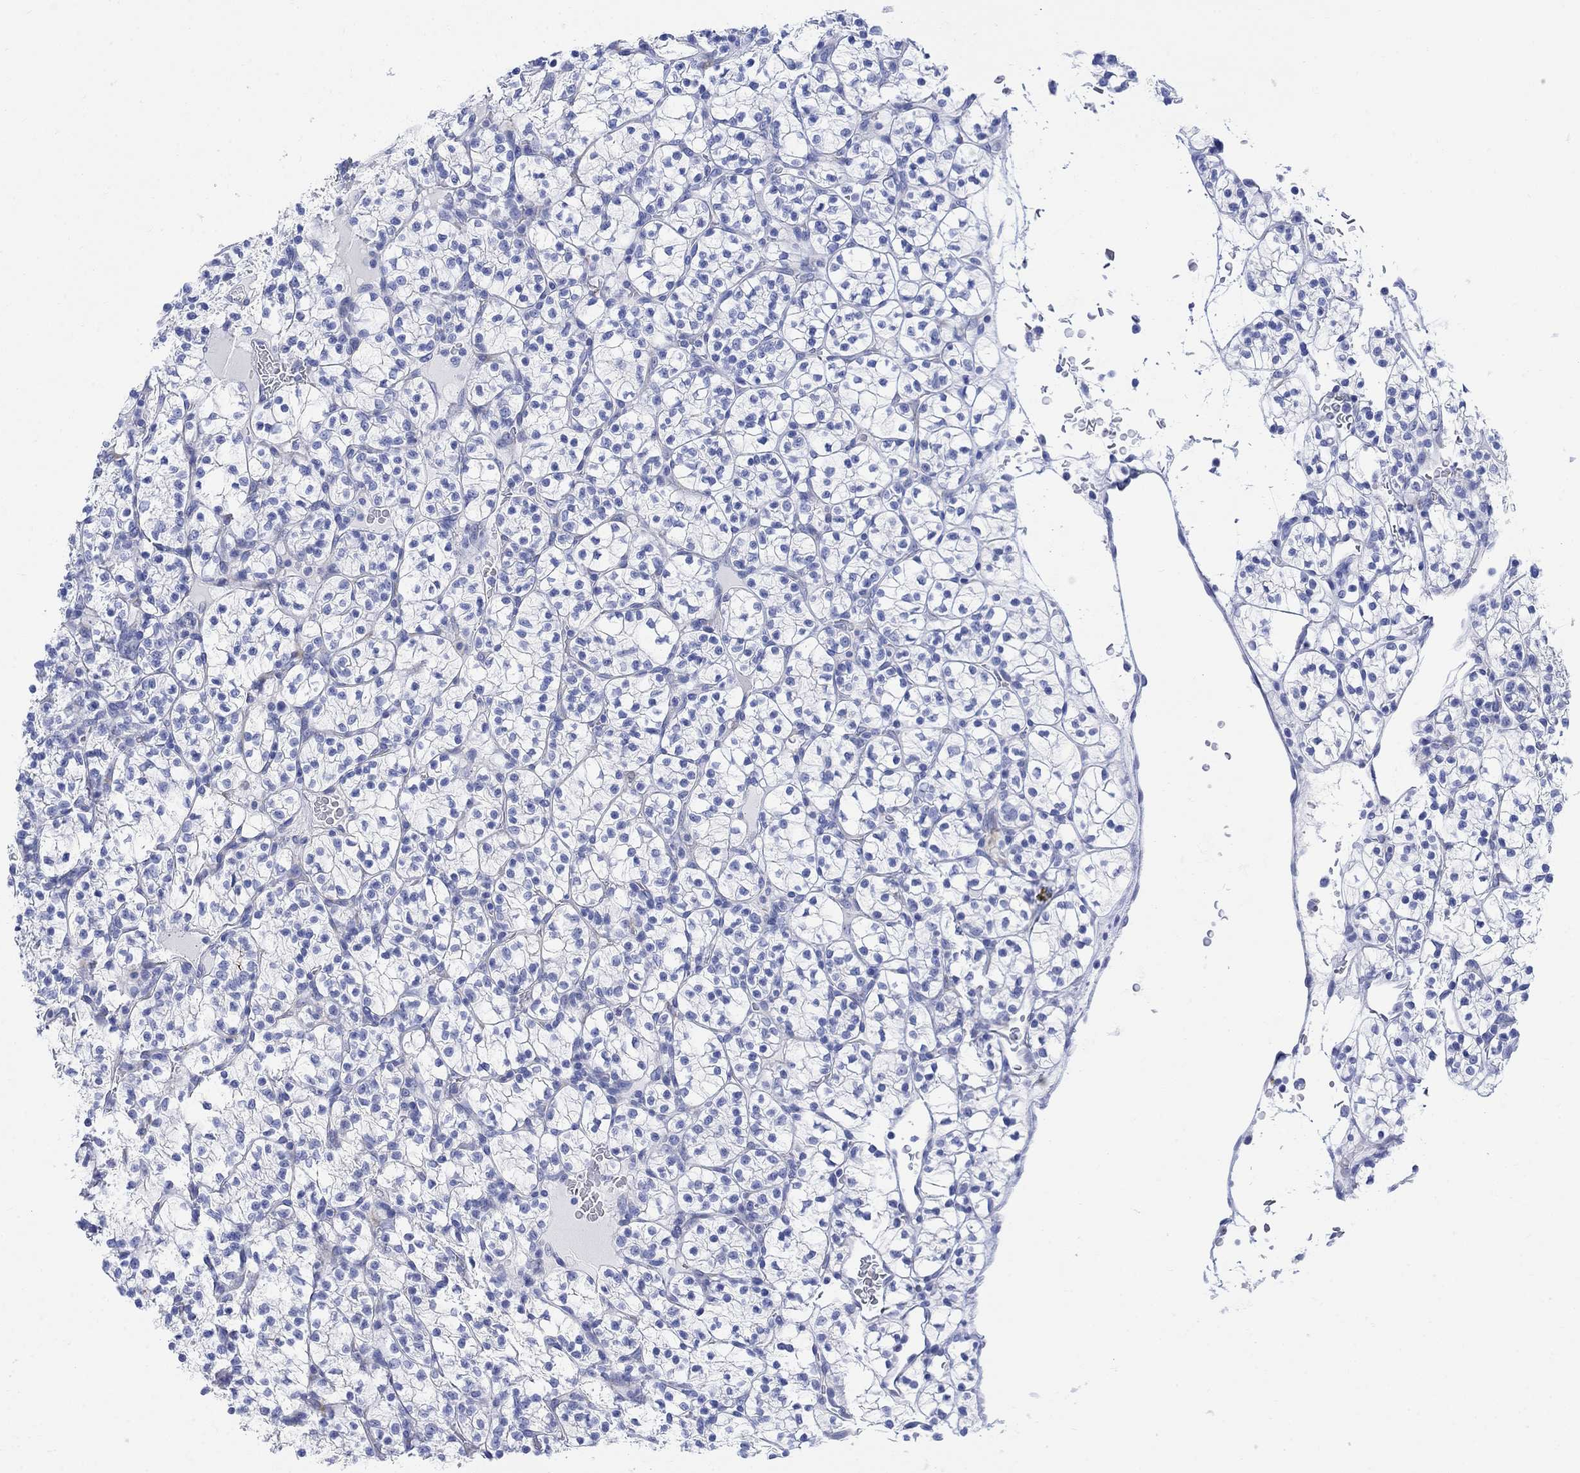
{"staining": {"intensity": "negative", "quantity": "none", "location": "none"}, "tissue": "renal cancer", "cell_type": "Tumor cells", "image_type": "cancer", "snomed": [{"axis": "morphology", "description": "Adenocarcinoma, NOS"}, {"axis": "topography", "description": "Kidney"}], "caption": "DAB immunohistochemical staining of human renal cancer (adenocarcinoma) demonstrates no significant staining in tumor cells.", "gene": "MYL1", "patient": {"sex": "female", "age": 89}}